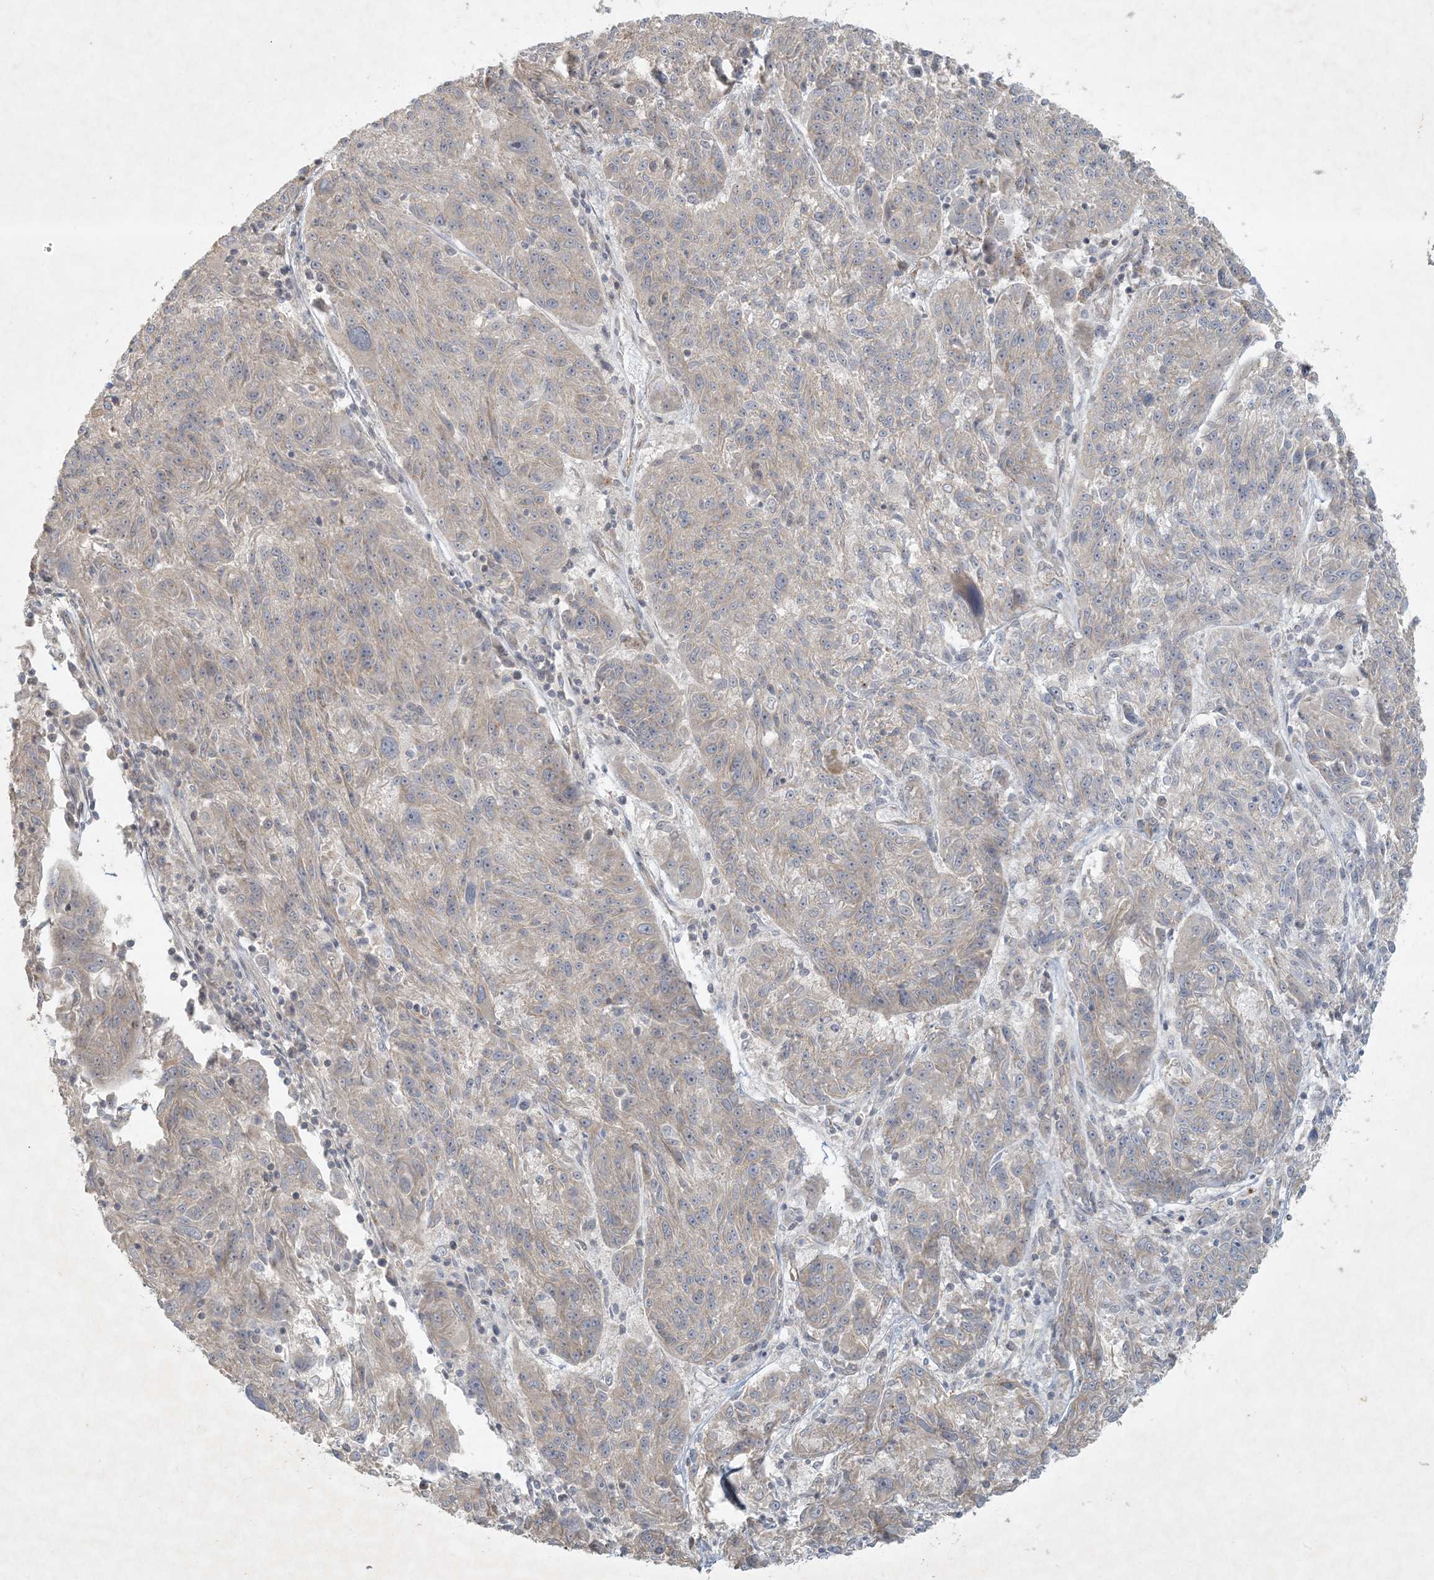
{"staining": {"intensity": "weak", "quantity": "<25%", "location": "cytoplasmic/membranous"}, "tissue": "melanoma", "cell_type": "Tumor cells", "image_type": "cancer", "snomed": [{"axis": "morphology", "description": "Malignant melanoma, NOS"}, {"axis": "topography", "description": "Skin"}], "caption": "Malignant melanoma was stained to show a protein in brown. There is no significant staining in tumor cells.", "gene": "BCORL1", "patient": {"sex": "male", "age": 53}}